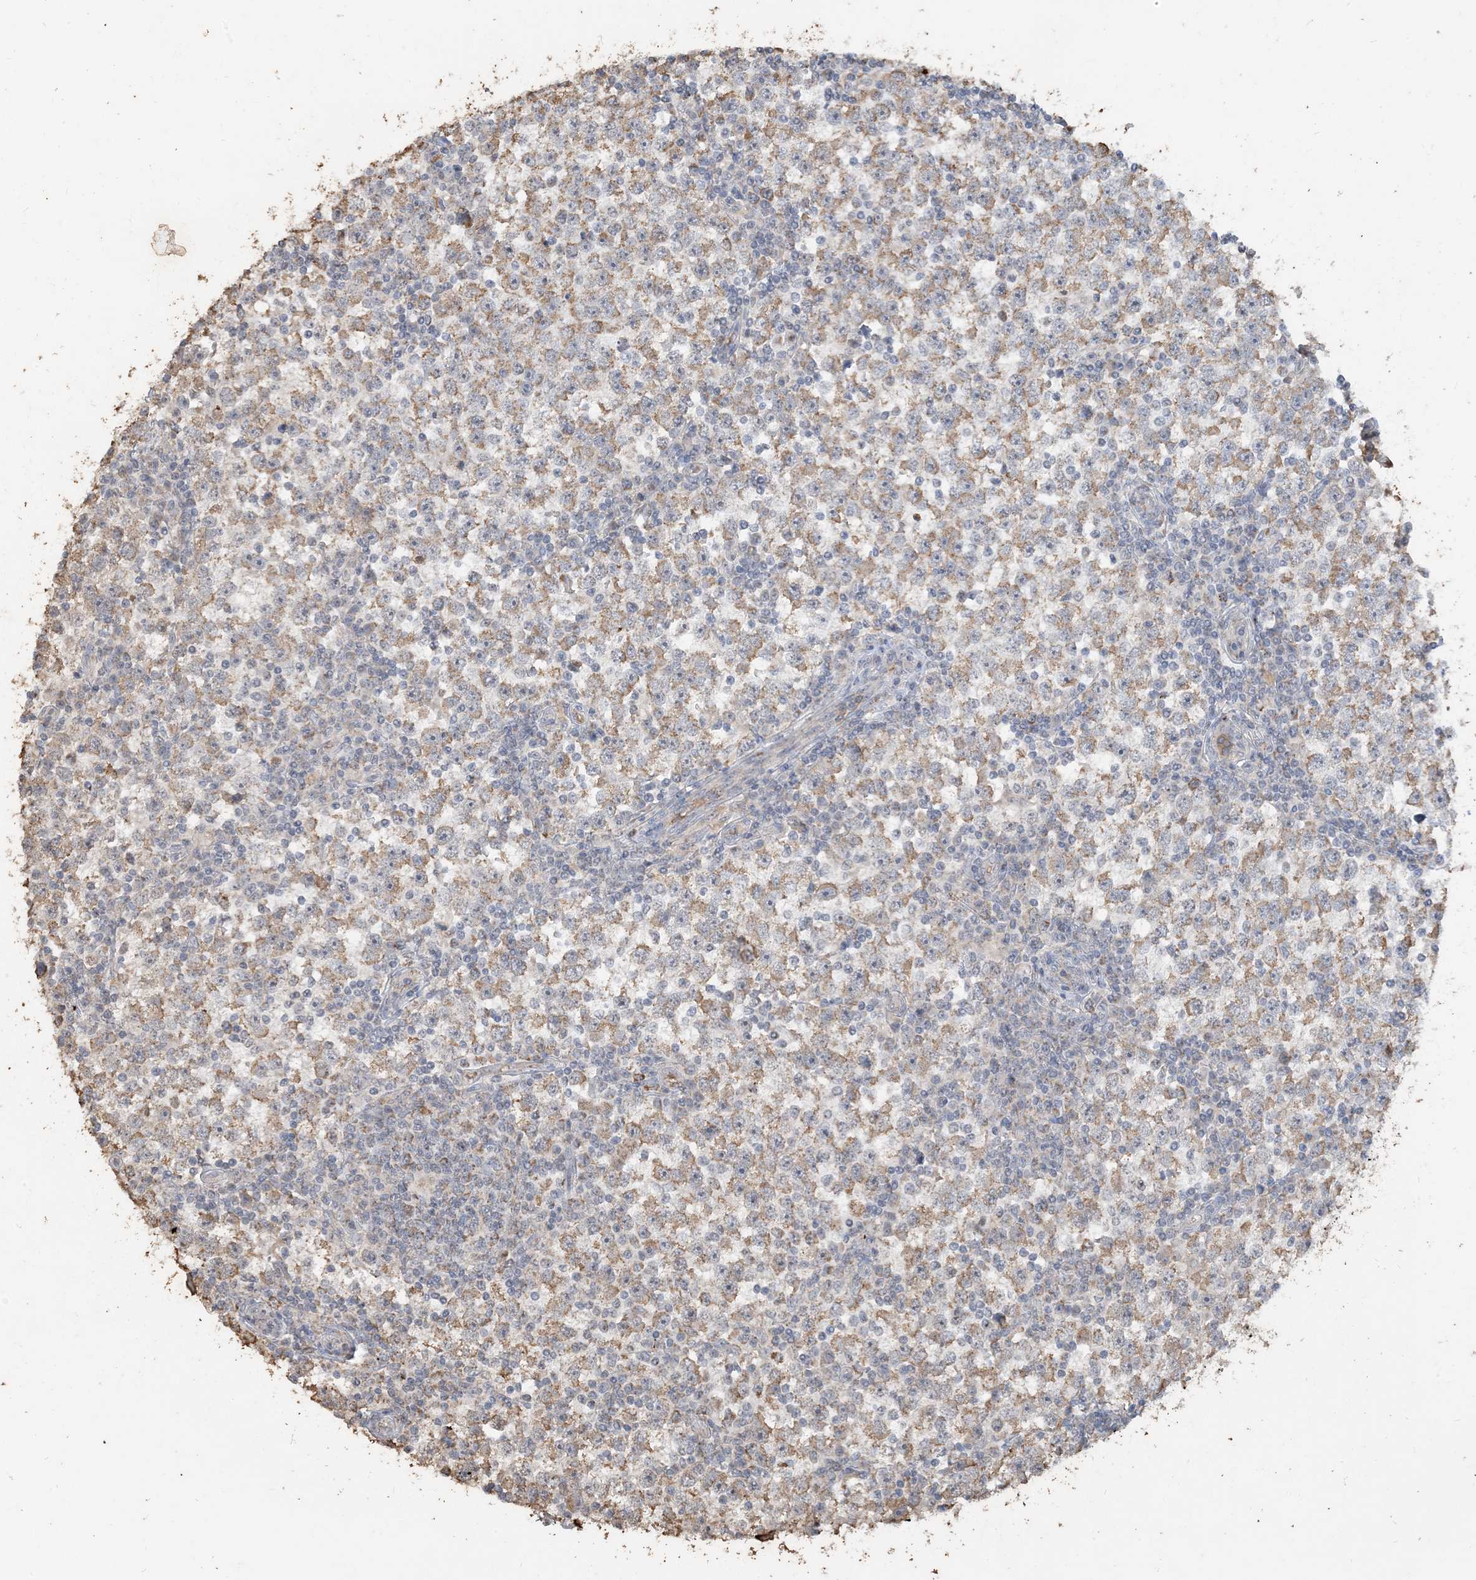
{"staining": {"intensity": "moderate", "quantity": ">75%", "location": "cytoplasmic/membranous"}, "tissue": "testis cancer", "cell_type": "Tumor cells", "image_type": "cancer", "snomed": [{"axis": "morphology", "description": "Seminoma, NOS"}, {"axis": "topography", "description": "Testis"}], "caption": "A brown stain highlights moderate cytoplasmic/membranous expression of a protein in testis seminoma tumor cells. (DAB (3,3'-diaminobenzidine) = brown stain, brightfield microscopy at high magnification).", "gene": "SFMBT2", "patient": {"sex": "male", "age": 65}}